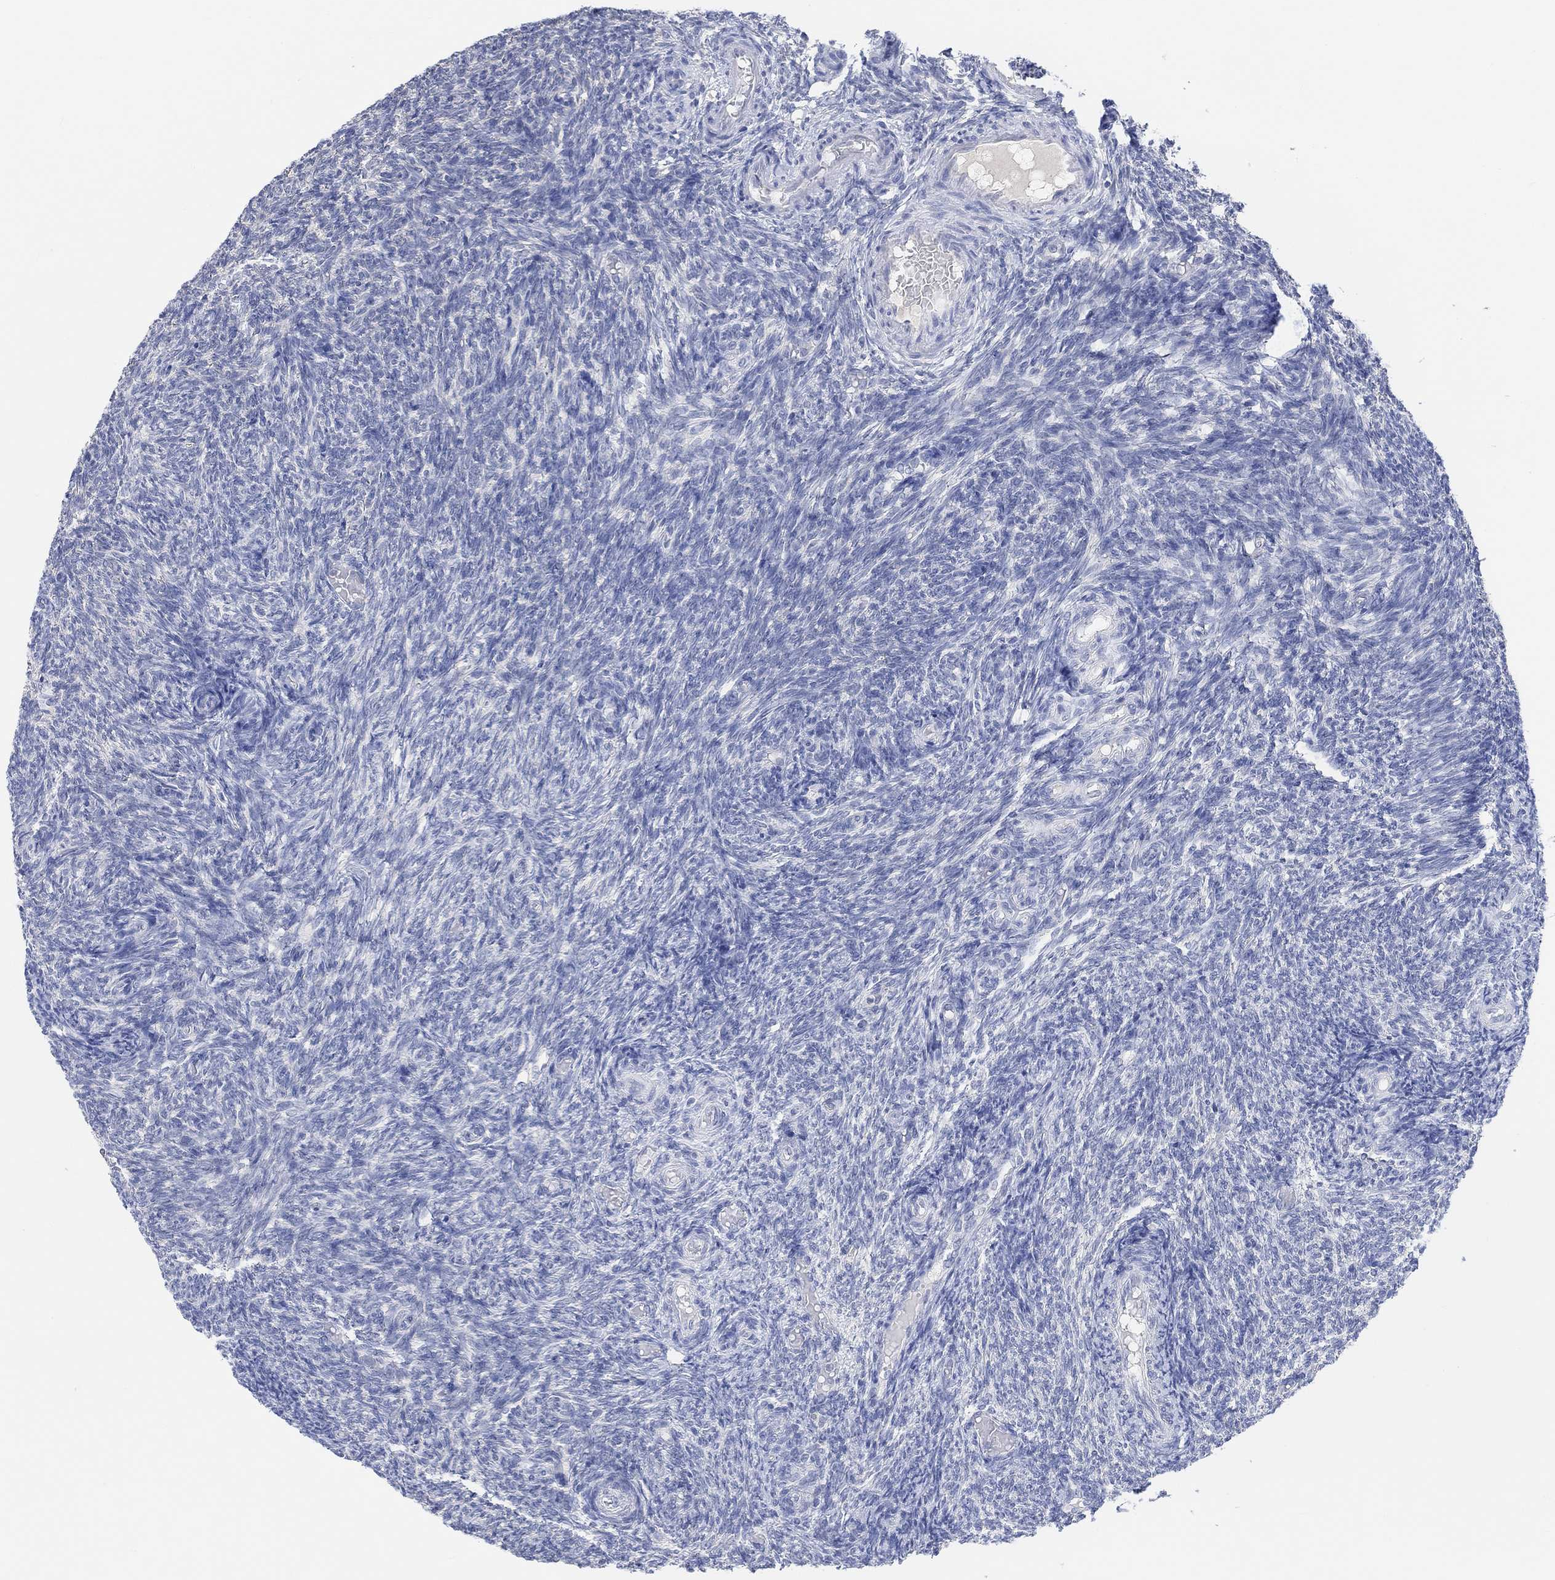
{"staining": {"intensity": "negative", "quantity": "none", "location": "none"}, "tissue": "ovary", "cell_type": "Follicle cells", "image_type": "normal", "snomed": [{"axis": "morphology", "description": "Normal tissue, NOS"}, {"axis": "topography", "description": "Ovary"}], "caption": "Follicle cells are negative for protein expression in benign human ovary. (DAB (3,3'-diaminobenzidine) IHC with hematoxylin counter stain).", "gene": "MUC1", "patient": {"sex": "female", "age": 39}}